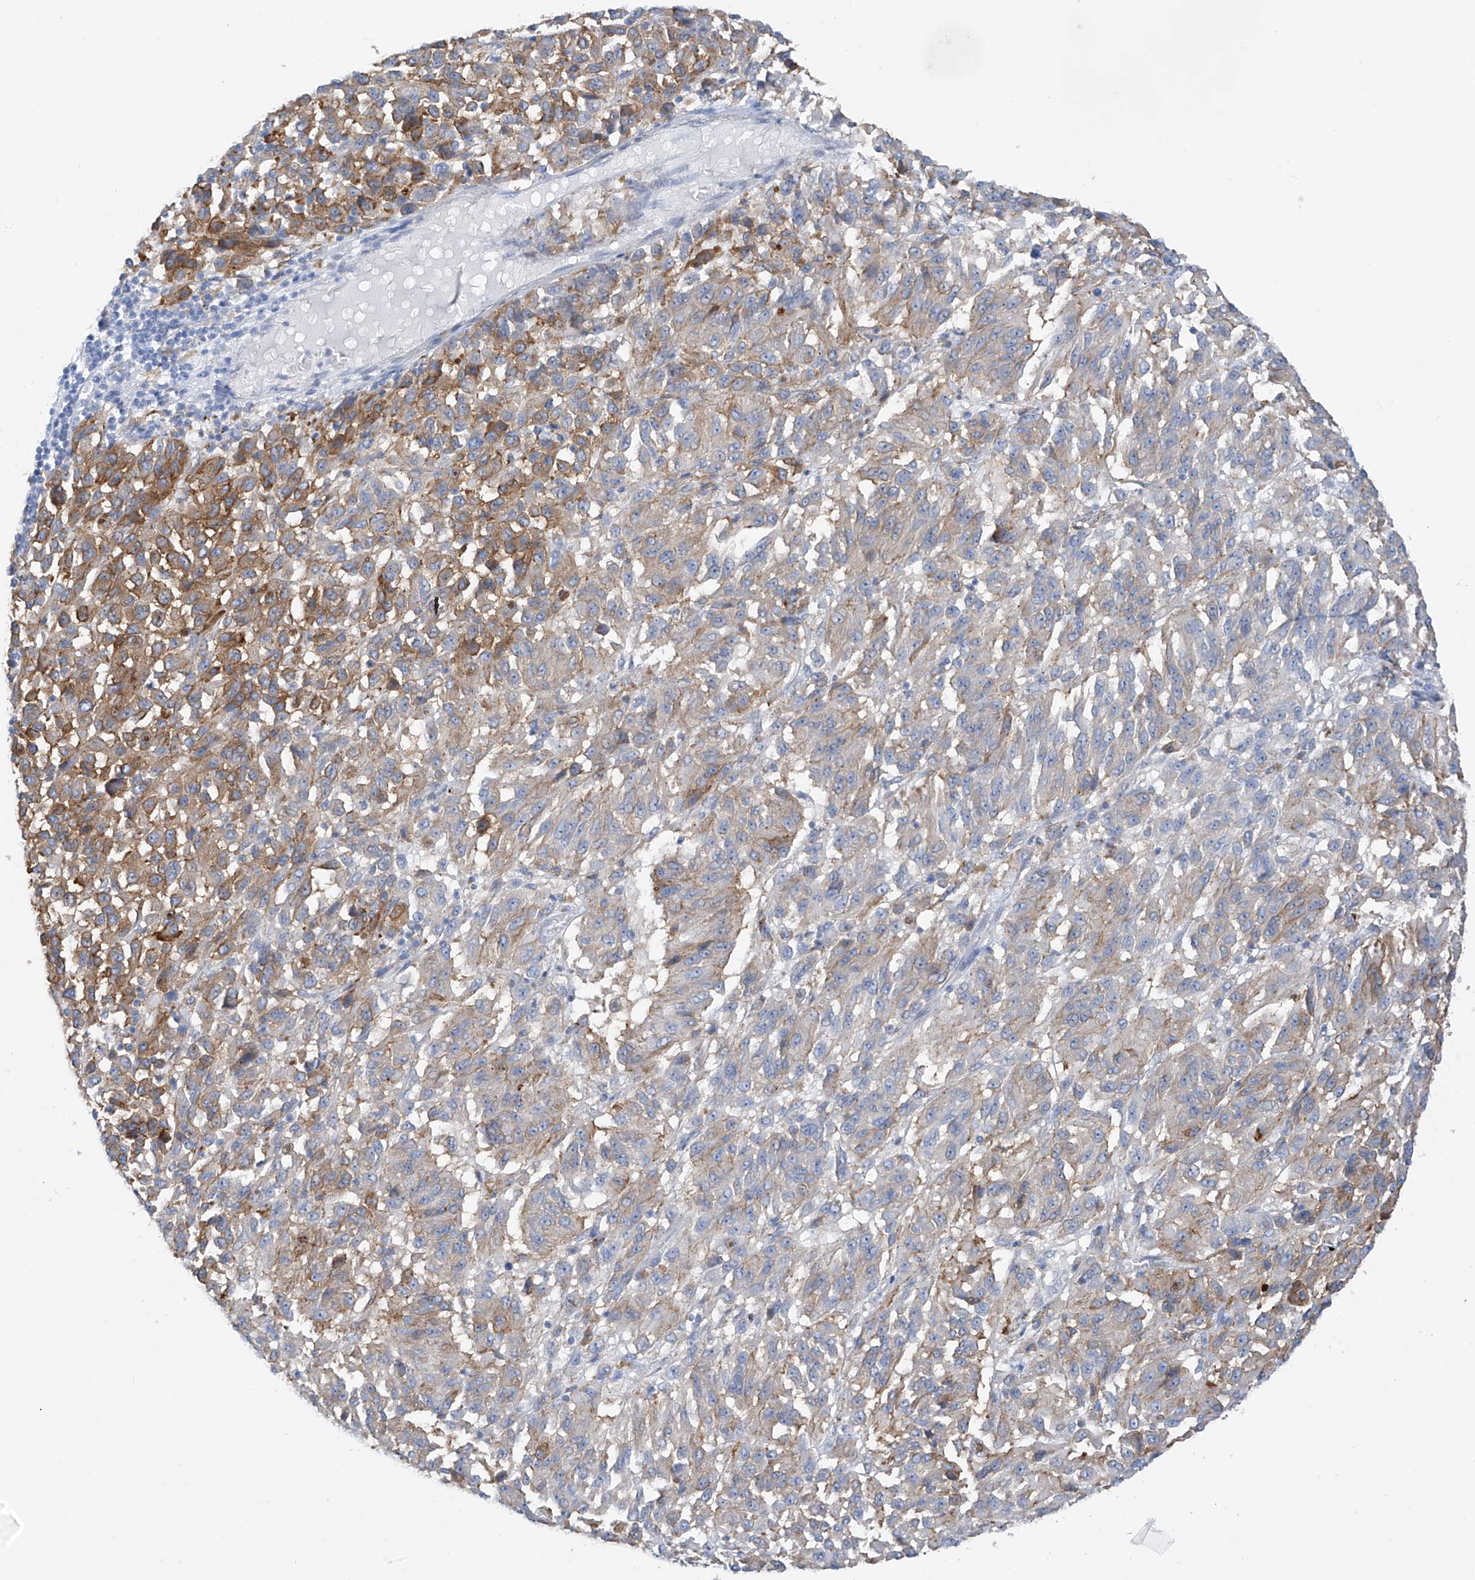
{"staining": {"intensity": "moderate", "quantity": "<25%", "location": "cytoplasmic/membranous"}, "tissue": "melanoma", "cell_type": "Tumor cells", "image_type": "cancer", "snomed": [{"axis": "morphology", "description": "Malignant melanoma, Metastatic site"}, {"axis": "topography", "description": "Lung"}], "caption": "Immunohistochemistry micrograph of neoplastic tissue: melanoma stained using immunohistochemistry (IHC) demonstrates low levels of moderate protein expression localized specifically in the cytoplasmic/membranous of tumor cells, appearing as a cytoplasmic/membranous brown color.", "gene": "GLMP", "patient": {"sex": "male", "age": 64}}